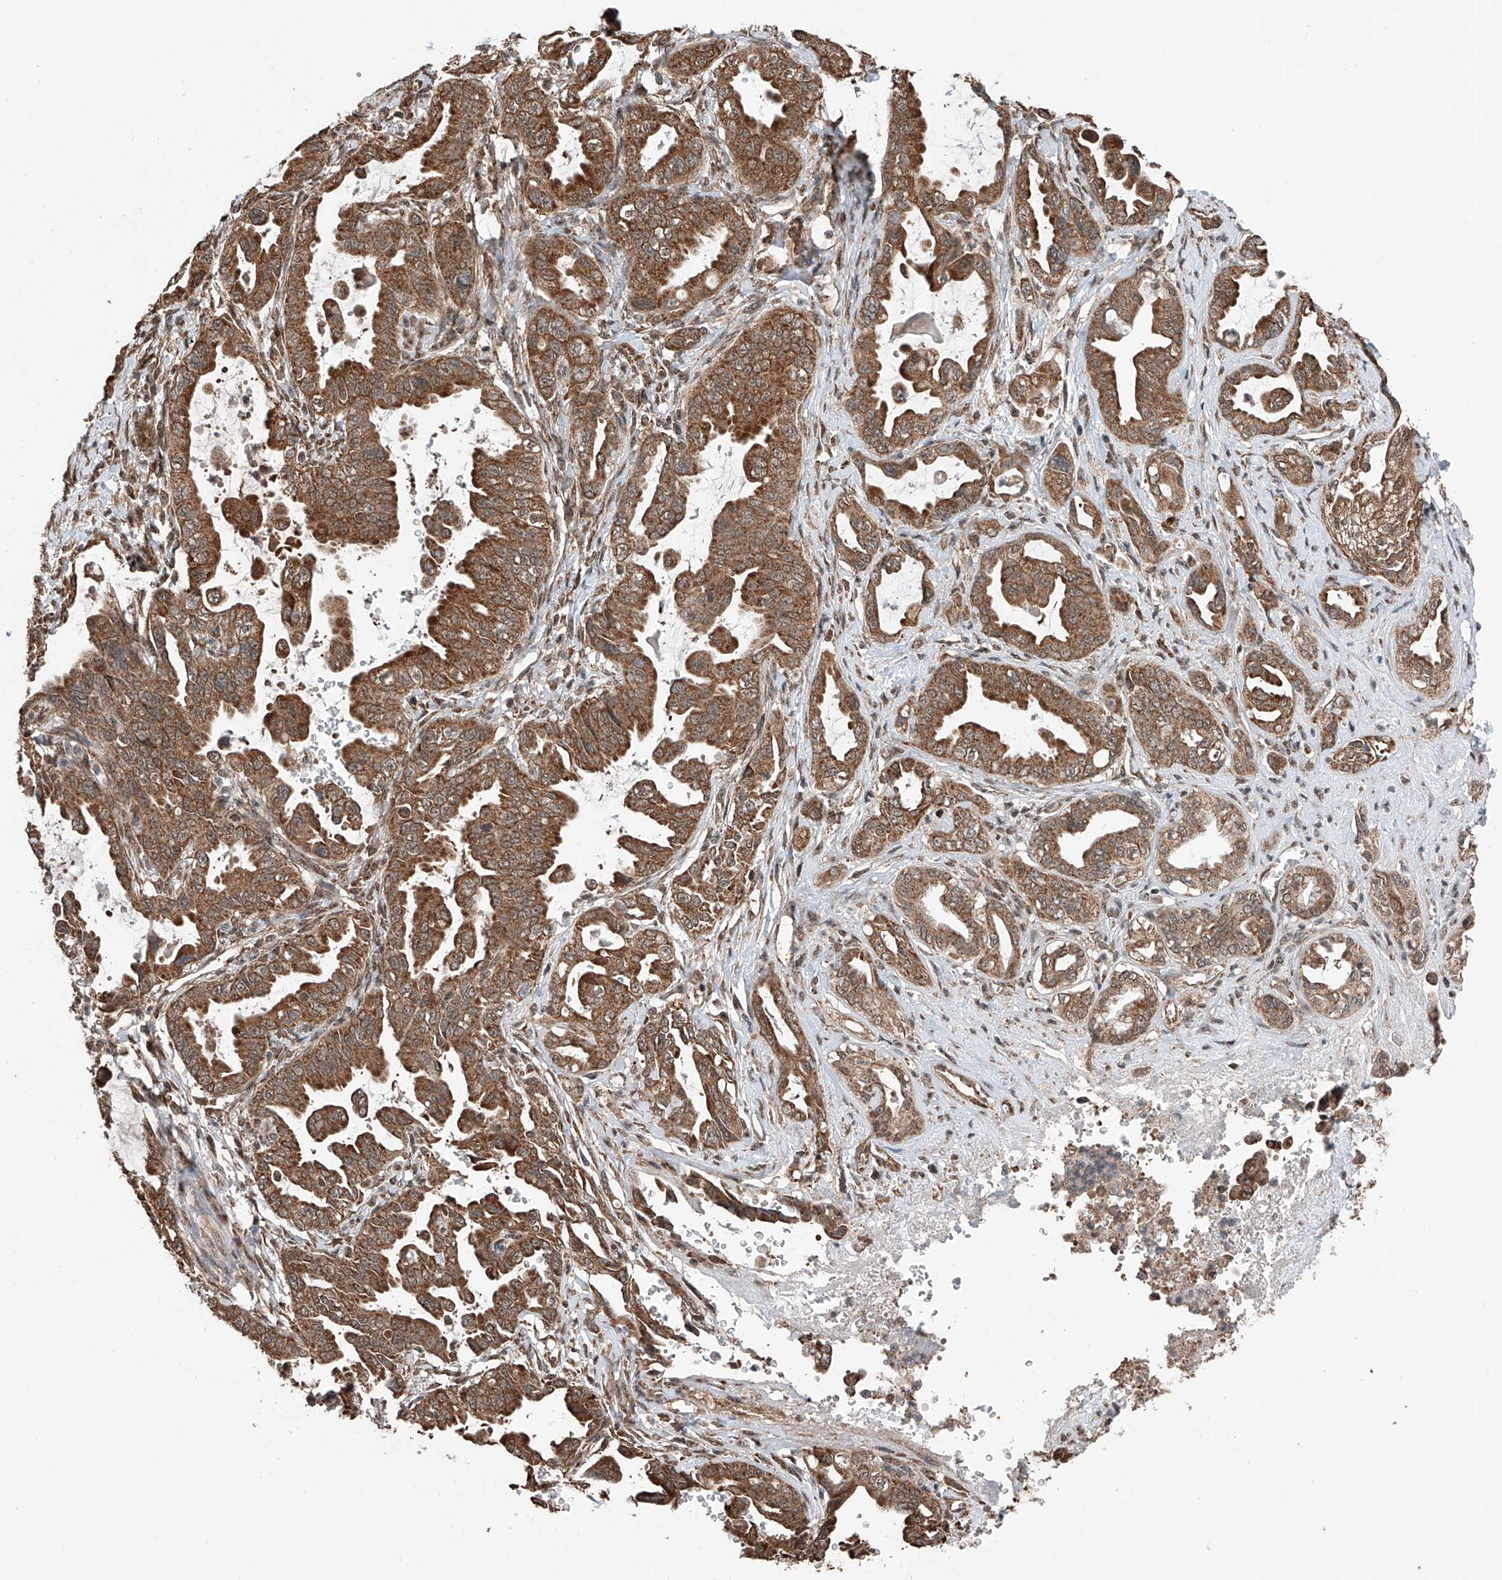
{"staining": {"intensity": "moderate", "quantity": ">75%", "location": "cytoplasmic/membranous"}, "tissue": "pancreatic cancer", "cell_type": "Tumor cells", "image_type": "cancer", "snomed": [{"axis": "morphology", "description": "Adenocarcinoma, NOS"}, {"axis": "topography", "description": "Pancreas"}], "caption": "Immunohistochemical staining of human adenocarcinoma (pancreatic) exhibits medium levels of moderate cytoplasmic/membranous protein positivity in approximately >75% of tumor cells.", "gene": "ZNF445", "patient": {"sex": "male", "age": 70}}